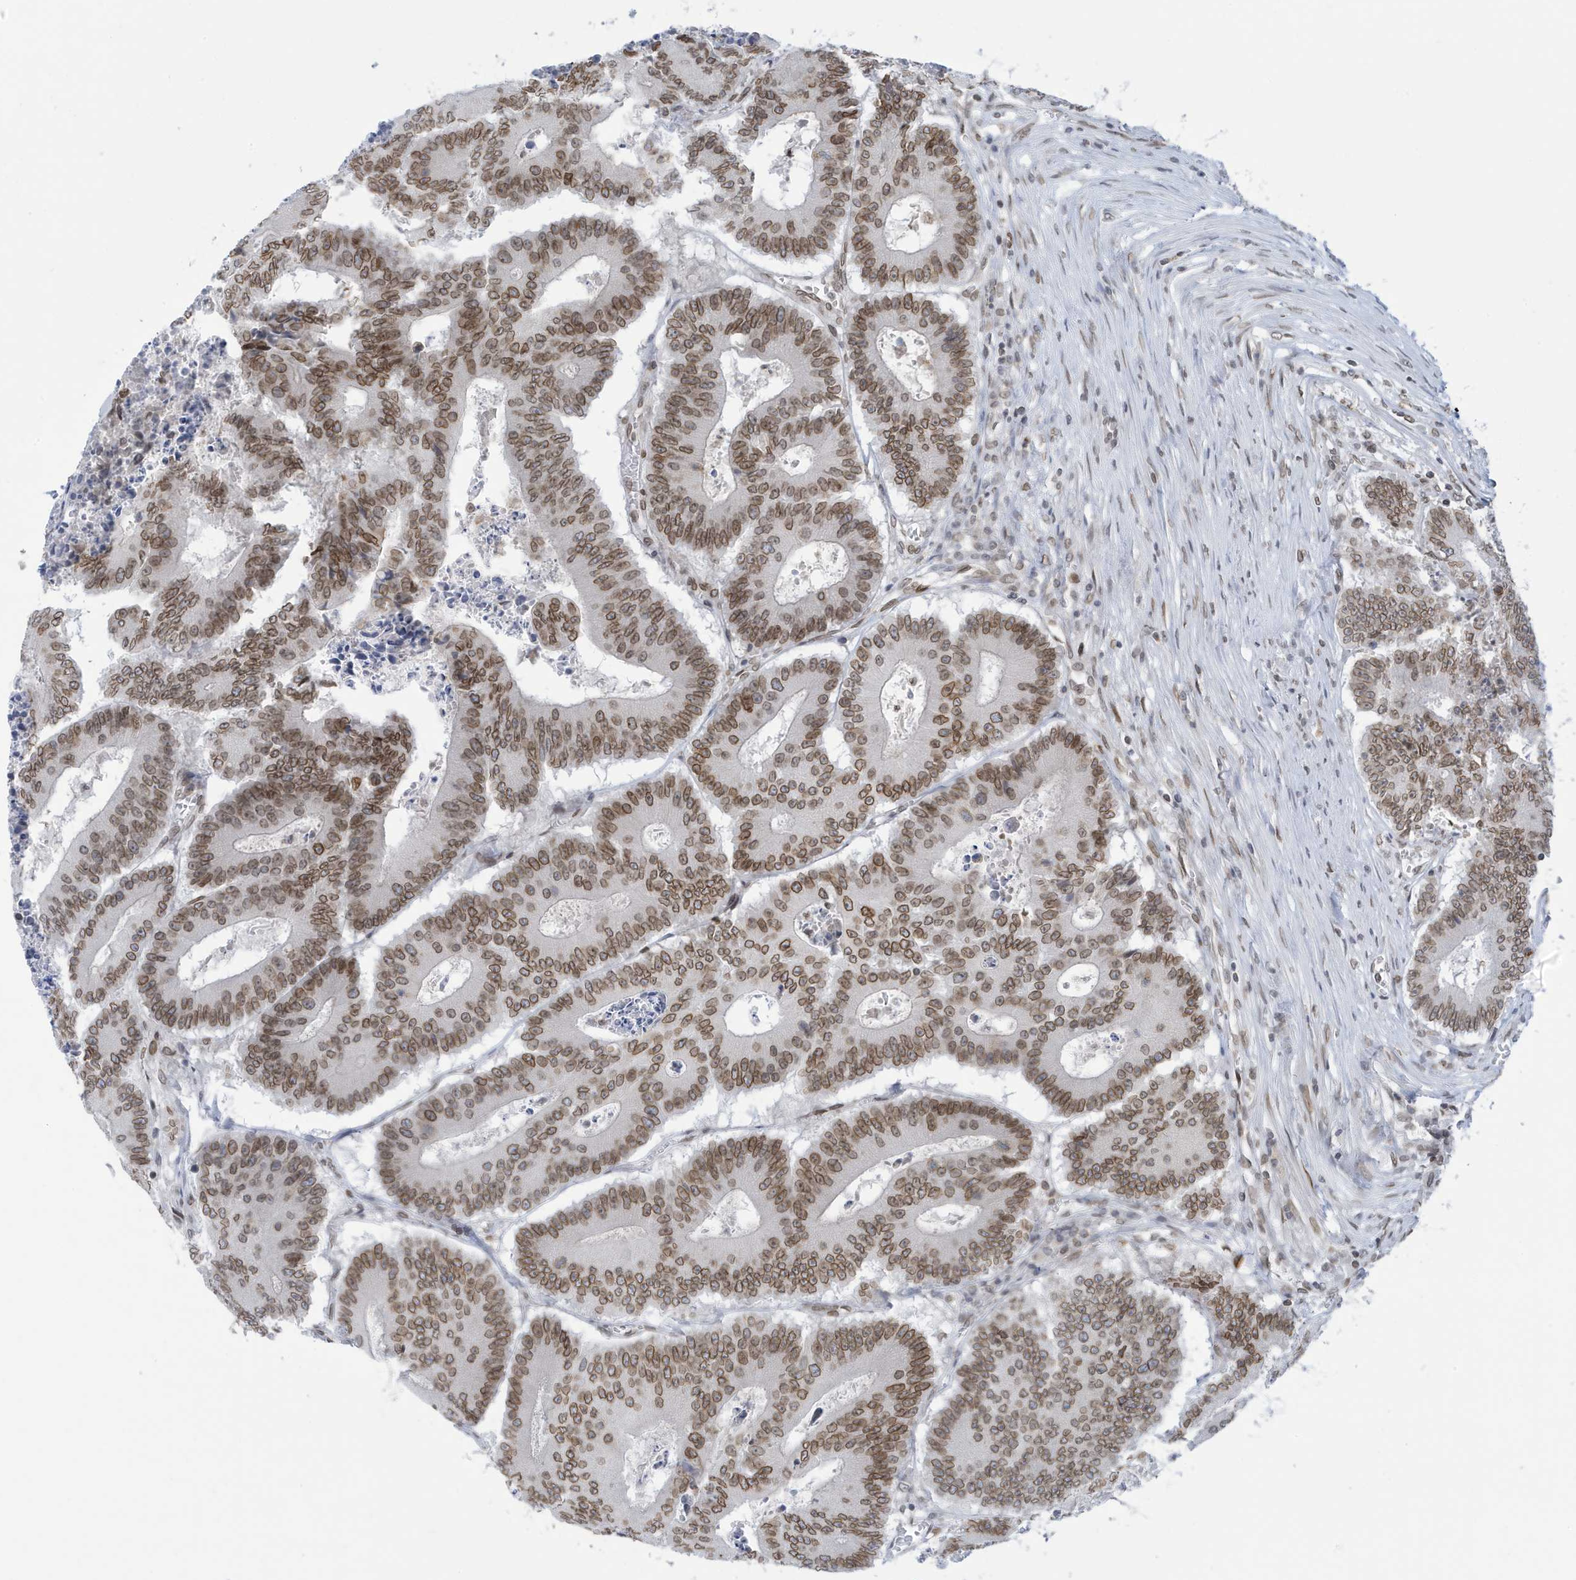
{"staining": {"intensity": "moderate", "quantity": ">75%", "location": "cytoplasmic/membranous,nuclear"}, "tissue": "colorectal cancer", "cell_type": "Tumor cells", "image_type": "cancer", "snomed": [{"axis": "morphology", "description": "Adenocarcinoma, NOS"}, {"axis": "topography", "description": "Colon"}], "caption": "The micrograph displays staining of colorectal cancer (adenocarcinoma), revealing moderate cytoplasmic/membranous and nuclear protein positivity (brown color) within tumor cells.", "gene": "PCYT1A", "patient": {"sex": "male", "age": 87}}